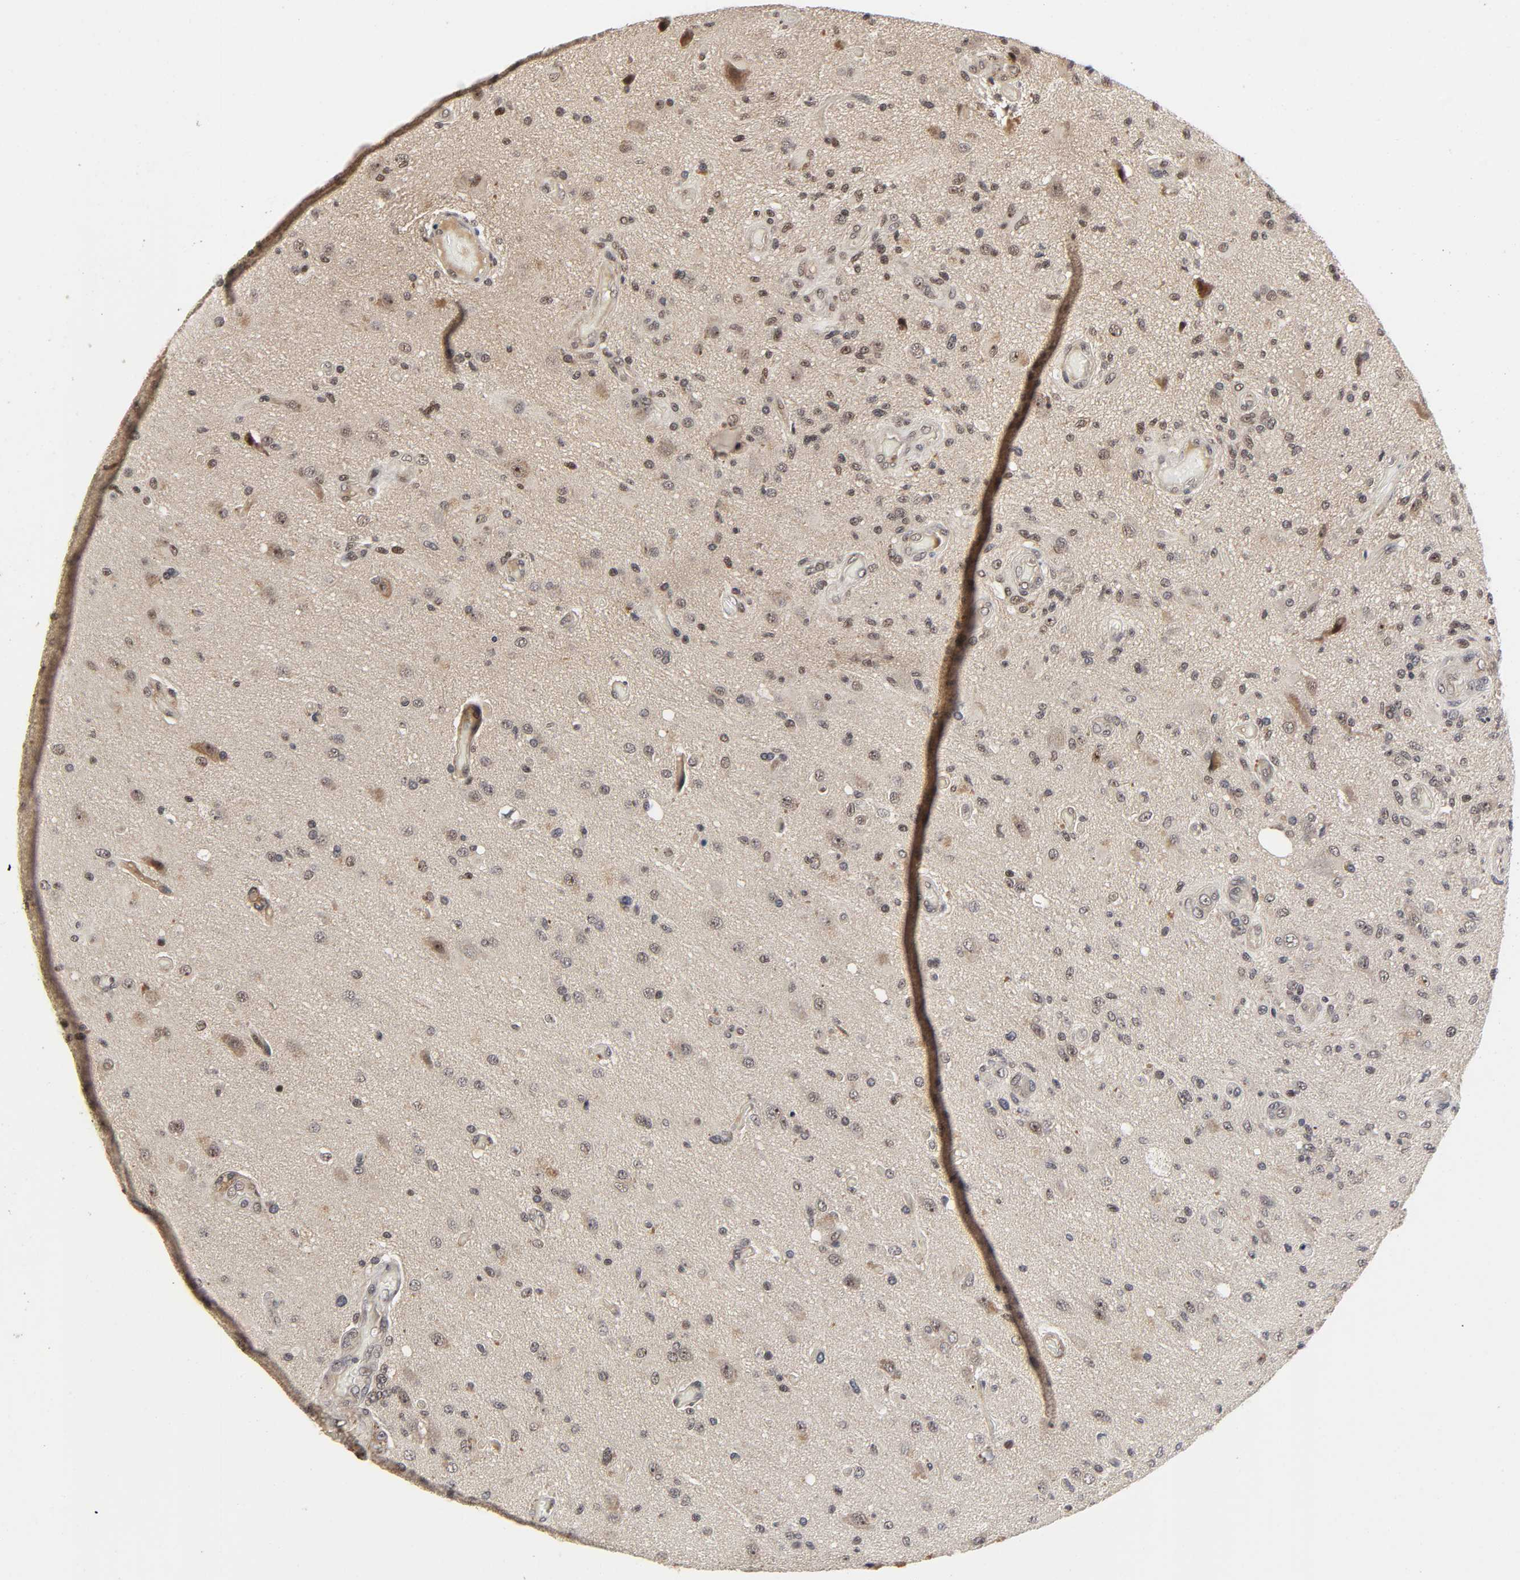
{"staining": {"intensity": "weak", "quantity": "25%-75%", "location": "nuclear"}, "tissue": "glioma", "cell_type": "Tumor cells", "image_type": "cancer", "snomed": [{"axis": "morphology", "description": "Normal tissue, NOS"}, {"axis": "morphology", "description": "Glioma, malignant, High grade"}, {"axis": "topography", "description": "Cerebral cortex"}], "caption": "Approximately 25%-75% of tumor cells in high-grade glioma (malignant) show weak nuclear protein staining as visualized by brown immunohistochemical staining.", "gene": "ZKSCAN8", "patient": {"sex": "male", "age": 77}}